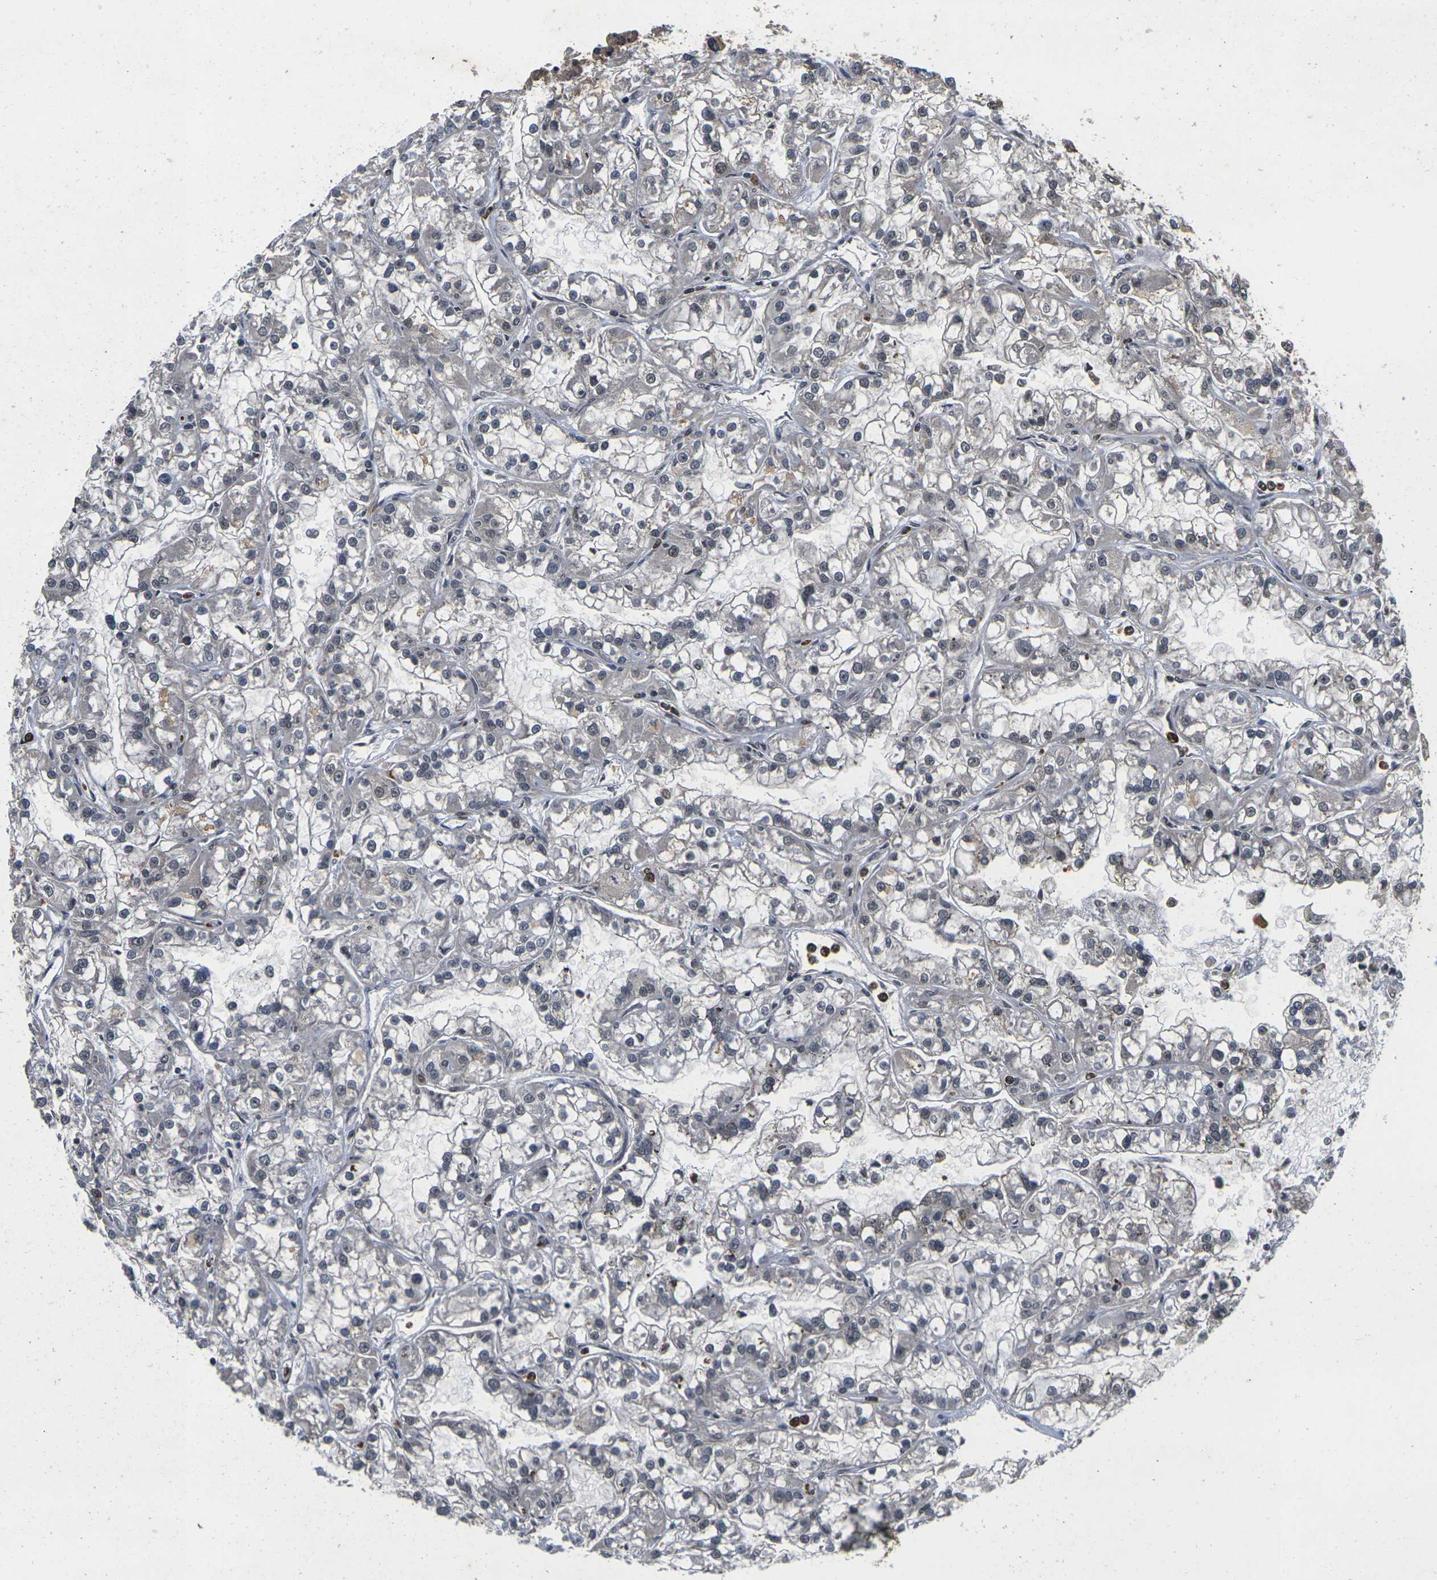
{"staining": {"intensity": "negative", "quantity": "none", "location": "none"}, "tissue": "renal cancer", "cell_type": "Tumor cells", "image_type": "cancer", "snomed": [{"axis": "morphology", "description": "Adenocarcinoma, NOS"}, {"axis": "topography", "description": "Kidney"}], "caption": "Photomicrograph shows no protein staining in tumor cells of renal cancer tissue.", "gene": "GTF2E1", "patient": {"sex": "female", "age": 52}}